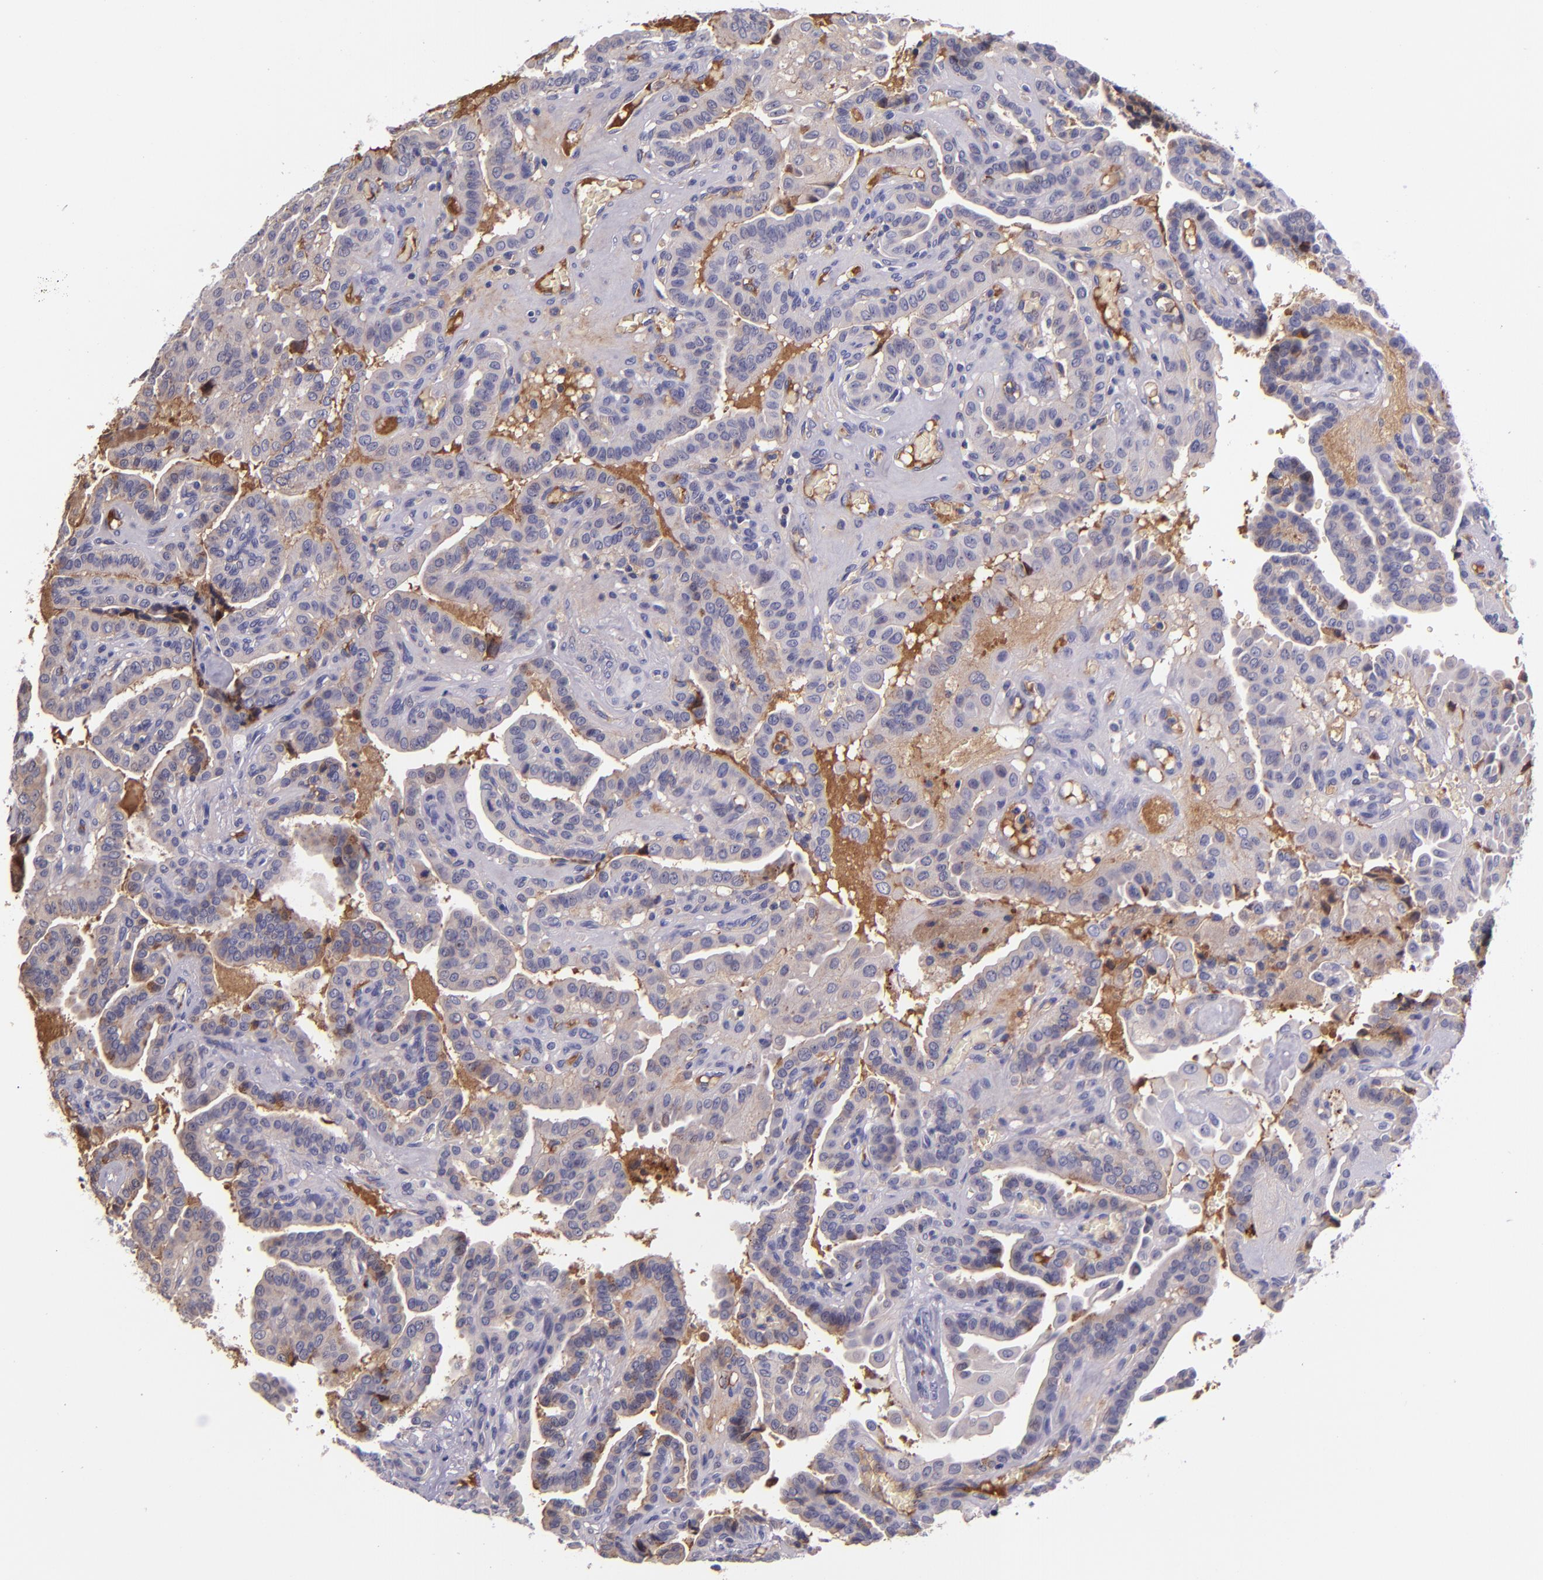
{"staining": {"intensity": "weak", "quantity": "25%-75%", "location": "cytoplasmic/membranous"}, "tissue": "thyroid cancer", "cell_type": "Tumor cells", "image_type": "cancer", "snomed": [{"axis": "morphology", "description": "Papillary adenocarcinoma, NOS"}, {"axis": "topography", "description": "Thyroid gland"}], "caption": "Immunohistochemical staining of papillary adenocarcinoma (thyroid) displays weak cytoplasmic/membranous protein staining in about 25%-75% of tumor cells.", "gene": "KNG1", "patient": {"sex": "male", "age": 87}}